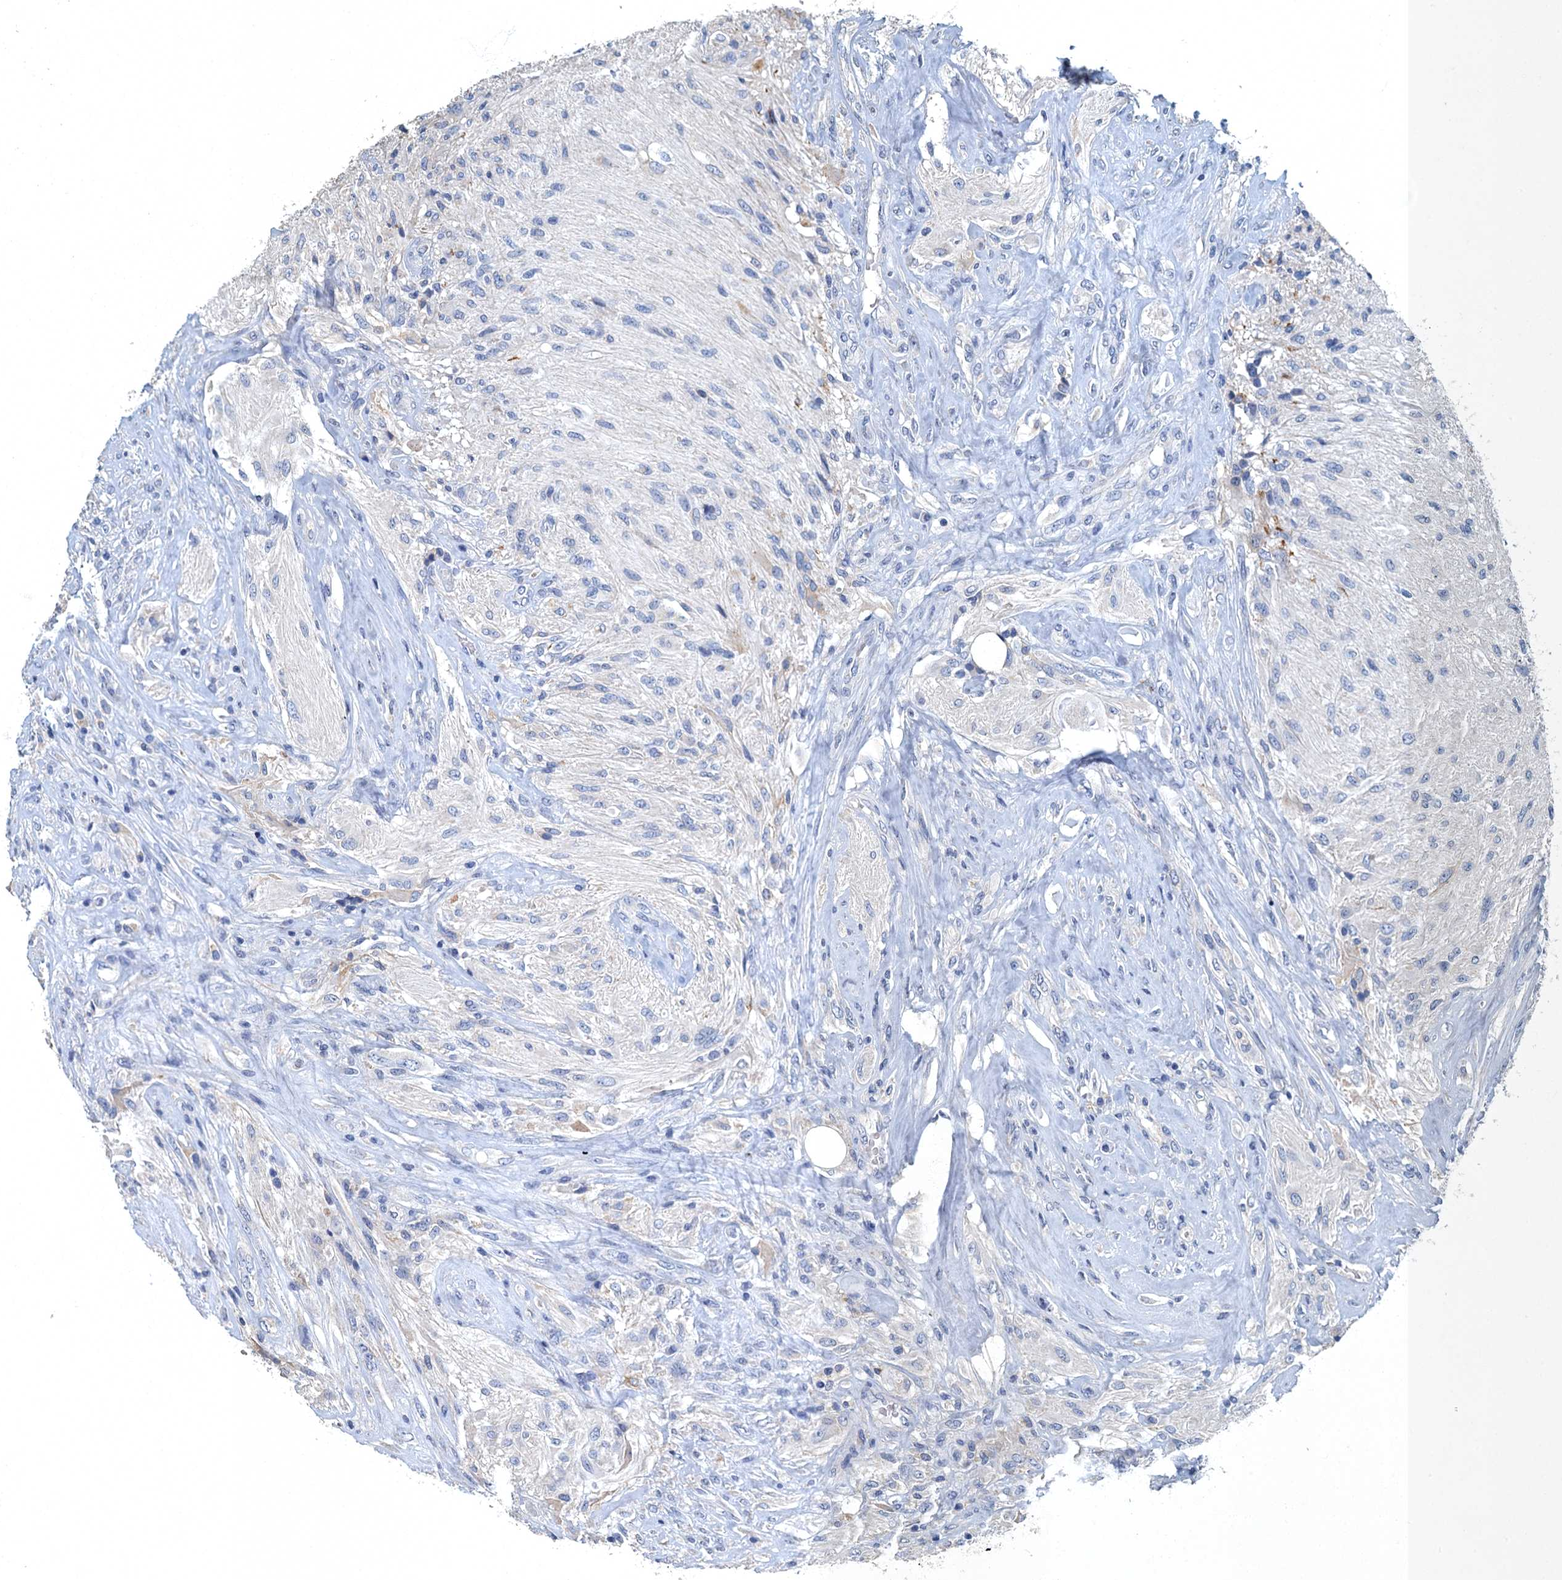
{"staining": {"intensity": "negative", "quantity": "none", "location": "none"}, "tissue": "glioma", "cell_type": "Tumor cells", "image_type": "cancer", "snomed": [{"axis": "morphology", "description": "Glioma, malignant, High grade"}, {"axis": "topography", "description": "Brain"}], "caption": "Protein analysis of glioma reveals no significant staining in tumor cells.", "gene": "GADL1", "patient": {"sex": "male", "age": 56}}